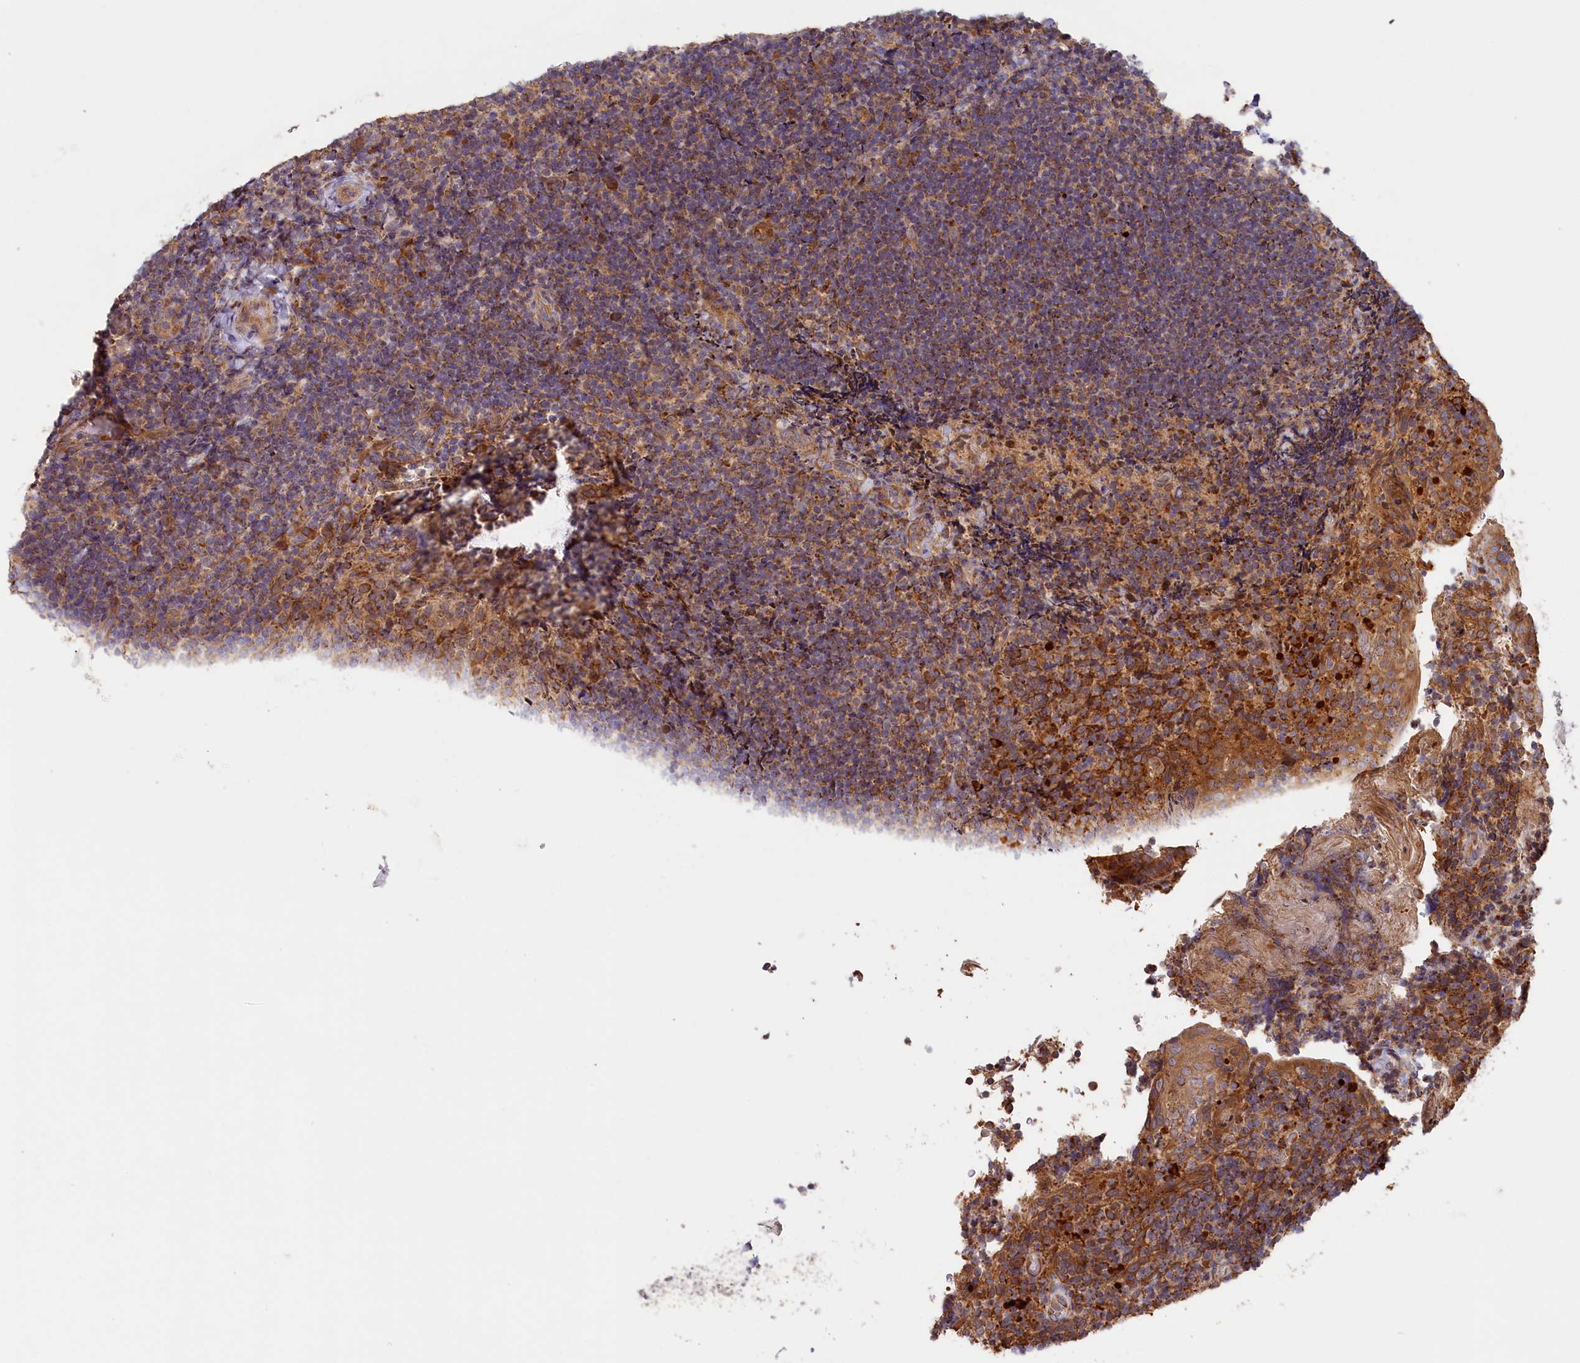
{"staining": {"intensity": "moderate", "quantity": "25%-75%", "location": "cytoplasmic/membranous"}, "tissue": "tonsil", "cell_type": "Germinal center cells", "image_type": "normal", "snomed": [{"axis": "morphology", "description": "Normal tissue, NOS"}, {"axis": "topography", "description": "Tonsil"}], "caption": "Protein positivity by immunohistochemistry exhibits moderate cytoplasmic/membranous staining in approximately 25%-75% of germinal center cells in normal tonsil. The staining was performed using DAB to visualize the protein expression in brown, while the nuclei were stained in blue with hematoxylin (Magnification: 20x).", "gene": "CEP44", "patient": {"sex": "female", "age": 10}}